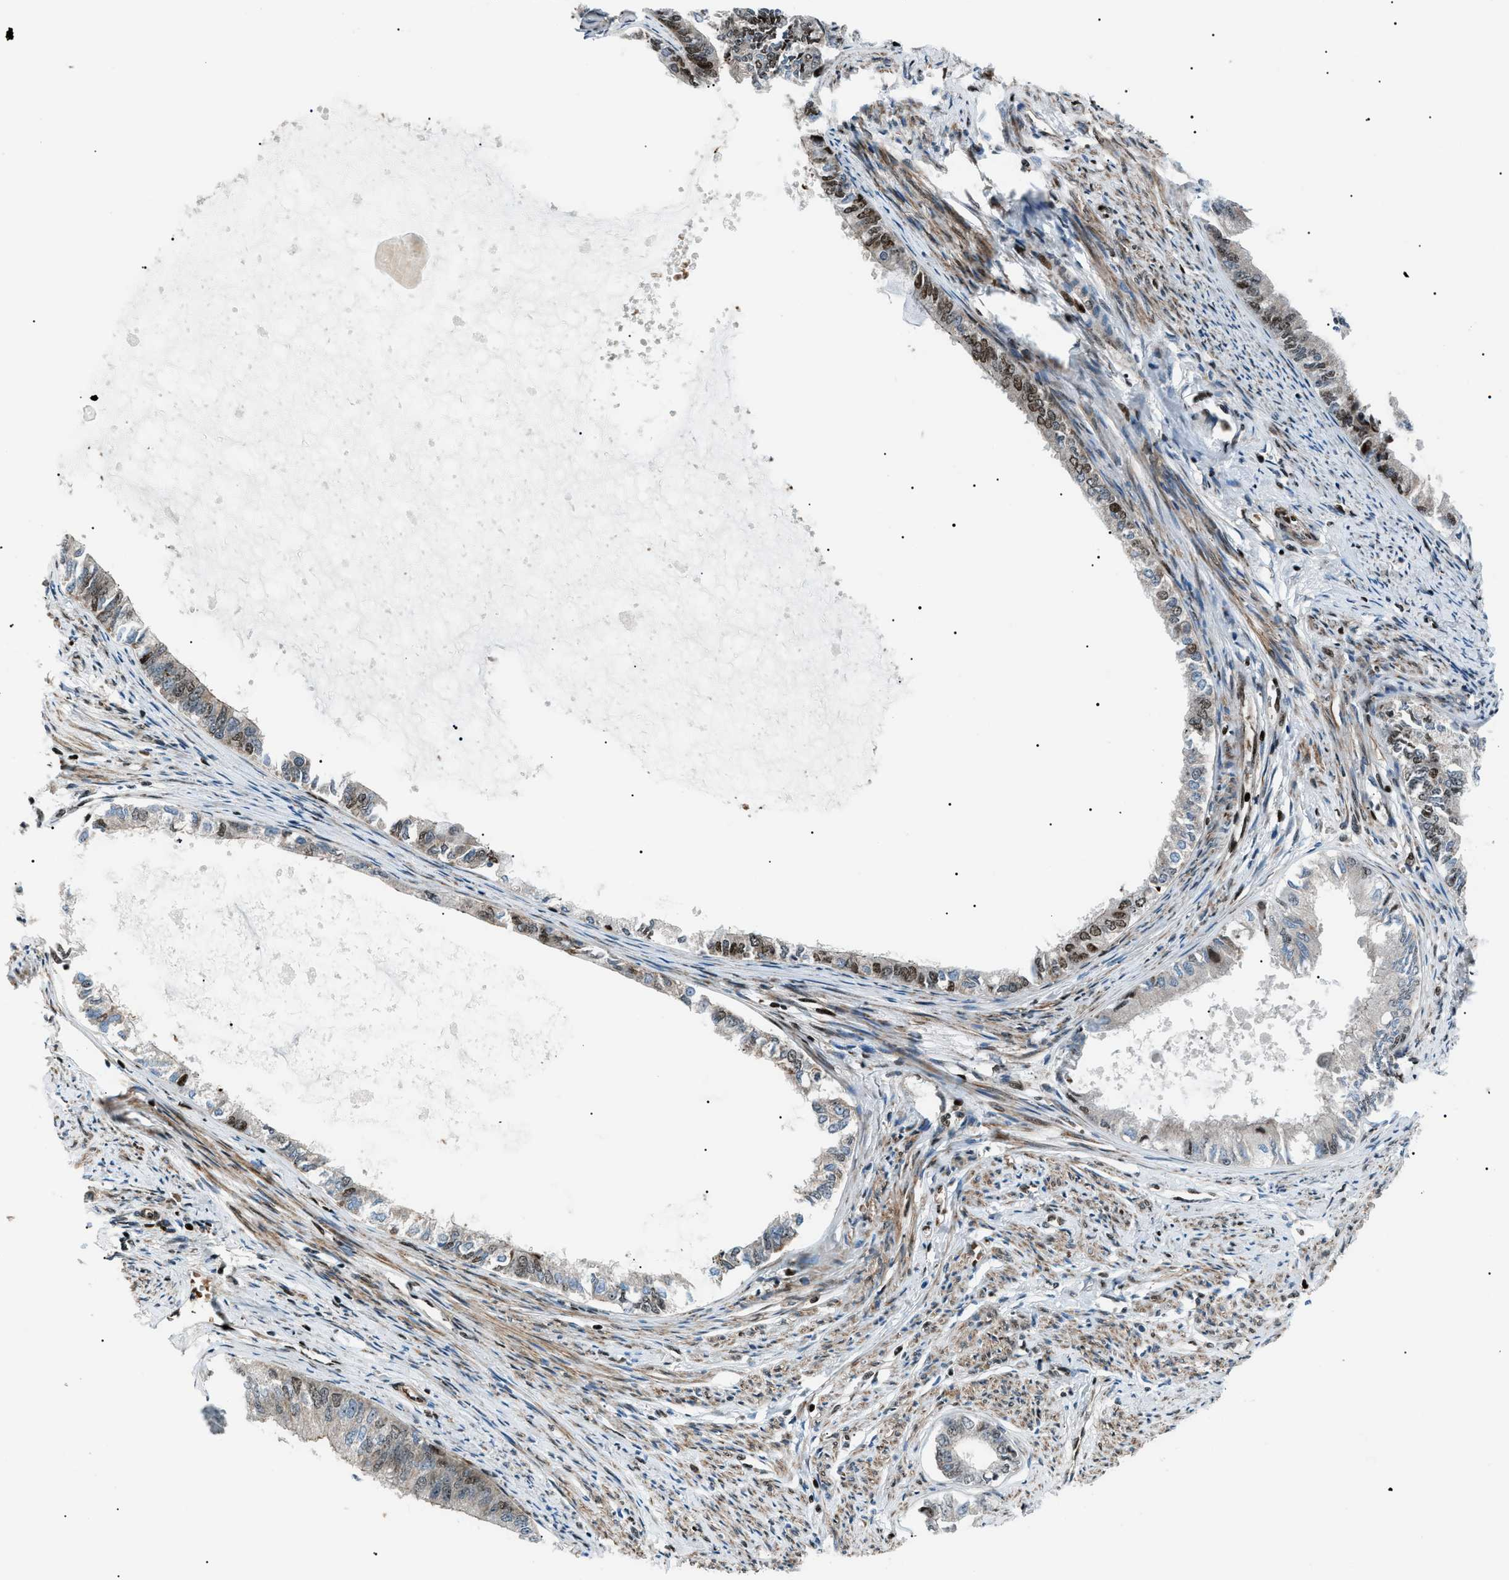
{"staining": {"intensity": "moderate", "quantity": "25%-75%", "location": "nuclear"}, "tissue": "endometrial cancer", "cell_type": "Tumor cells", "image_type": "cancer", "snomed": [{"axis": "morphology", "description": "Adenocarcinoma, NOS"}, {"axis": "topography", "description": "Endometrium"}], "caption": "A high-resolution photomicrograph shows immunohistochemistry staining of endometrial cancer (adenocarcinoma), which demonstrates moderate nuclear expression in approximately 25%-75% of tumor cells.", "gene": "PRKX", "patient": {"sex": "female", "age": 86}}